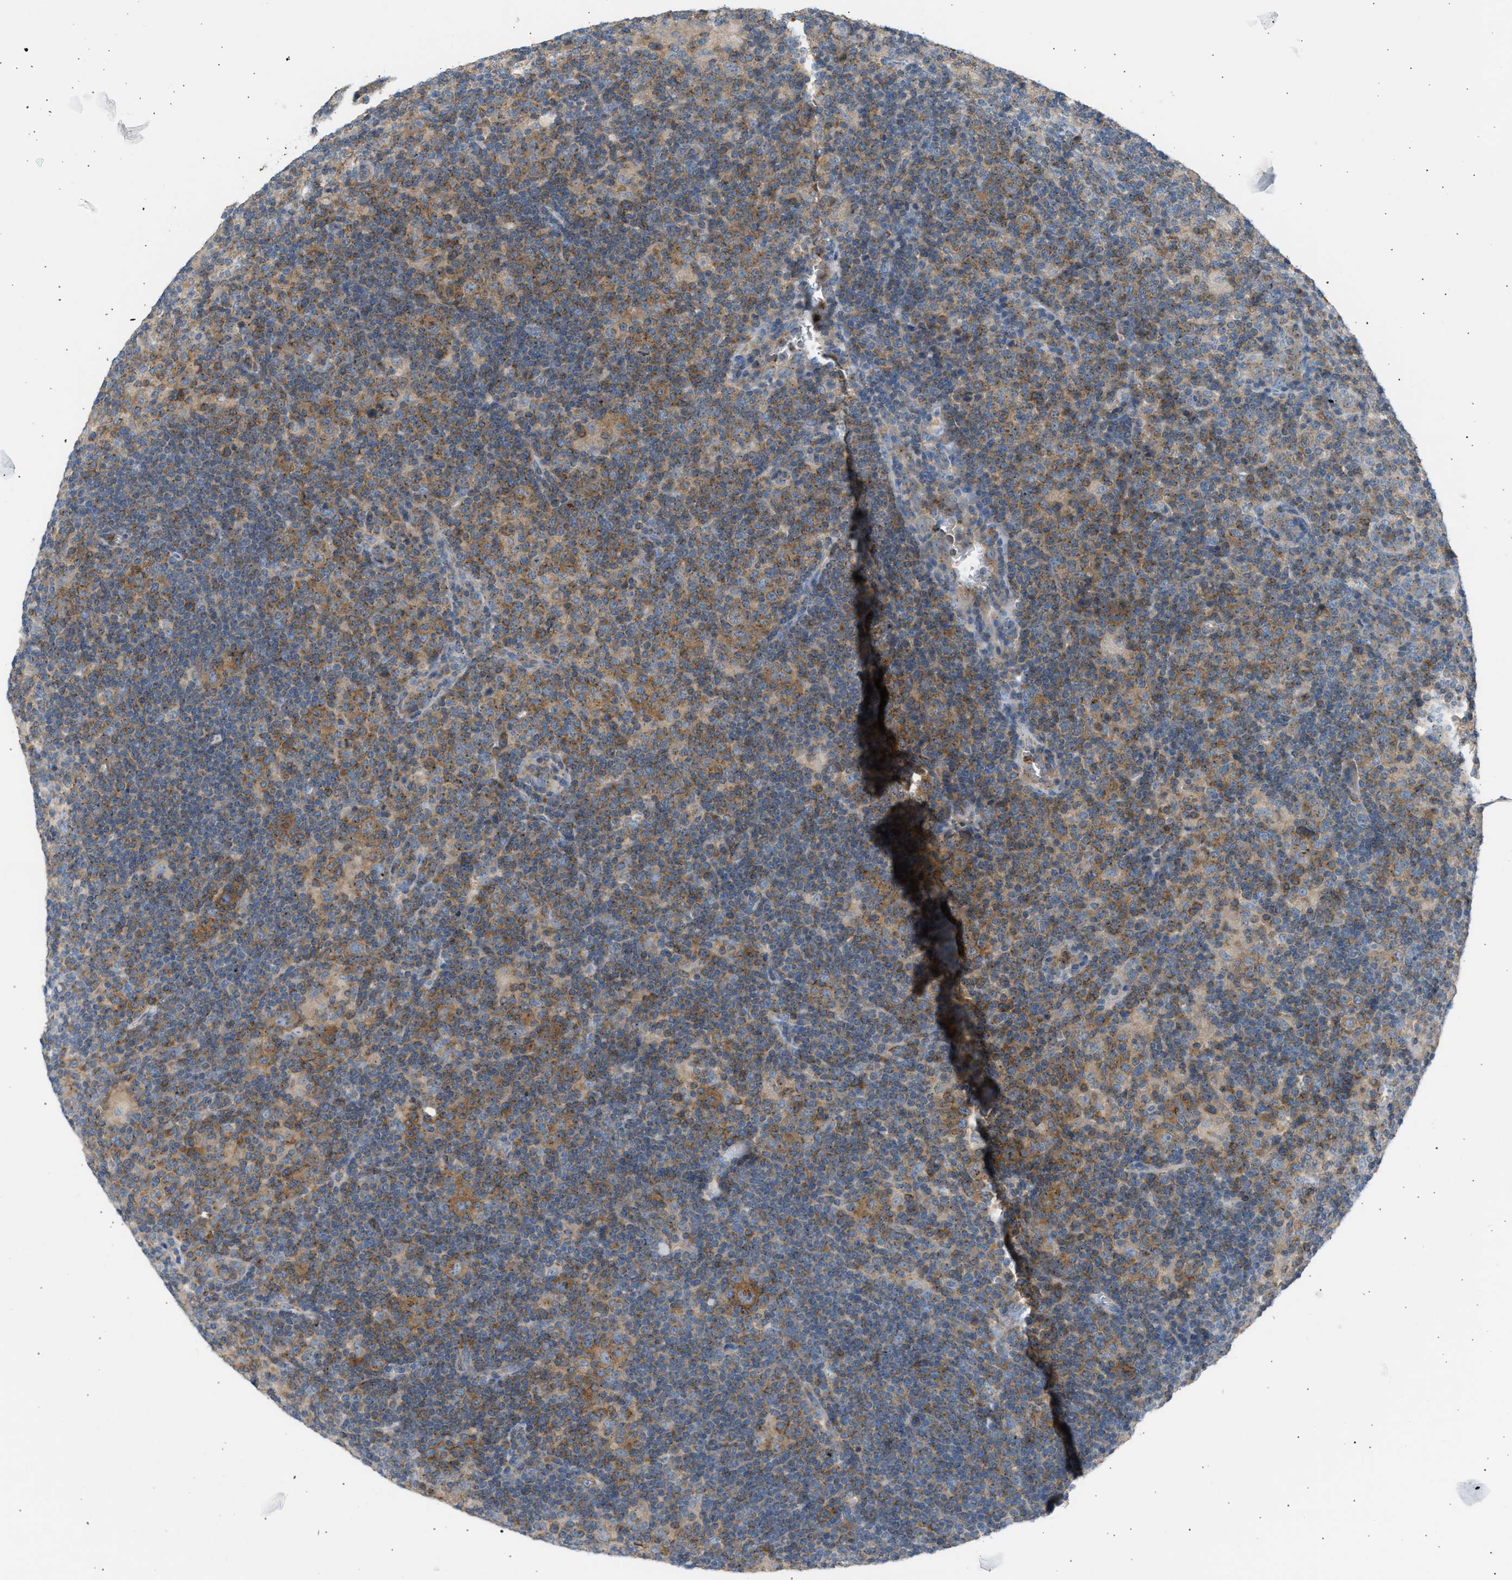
{"staining": {"intensity": "moderate", "quantity": ">75%", "location": "cytoplasmic/membranous"}, "tissue": "lymphoma", "cell_type": "Tumor cells", "image_type": "cancer", "snomed": [{"axis": "morphology", "description": "Hodgkin's disease, NOS"}, {"axis": "topography", "description": "Lymph node"}], "caption": "Immunohistochemistry (IHC) staining of lymphoma, which reveals medium levels of moderate cytoplasmic/membranous positivity in about >75% of tumor cells indicating moderate cytoplasmic/membranous protein staining. The staining was performed using DAB (3,3'-diaminobenzidine) (brown) for protein detection and nuclei were counterstained in hematoxylin (blue).", "gene": "TRIM50", "patient": {"sex": "female", "age": 57}}